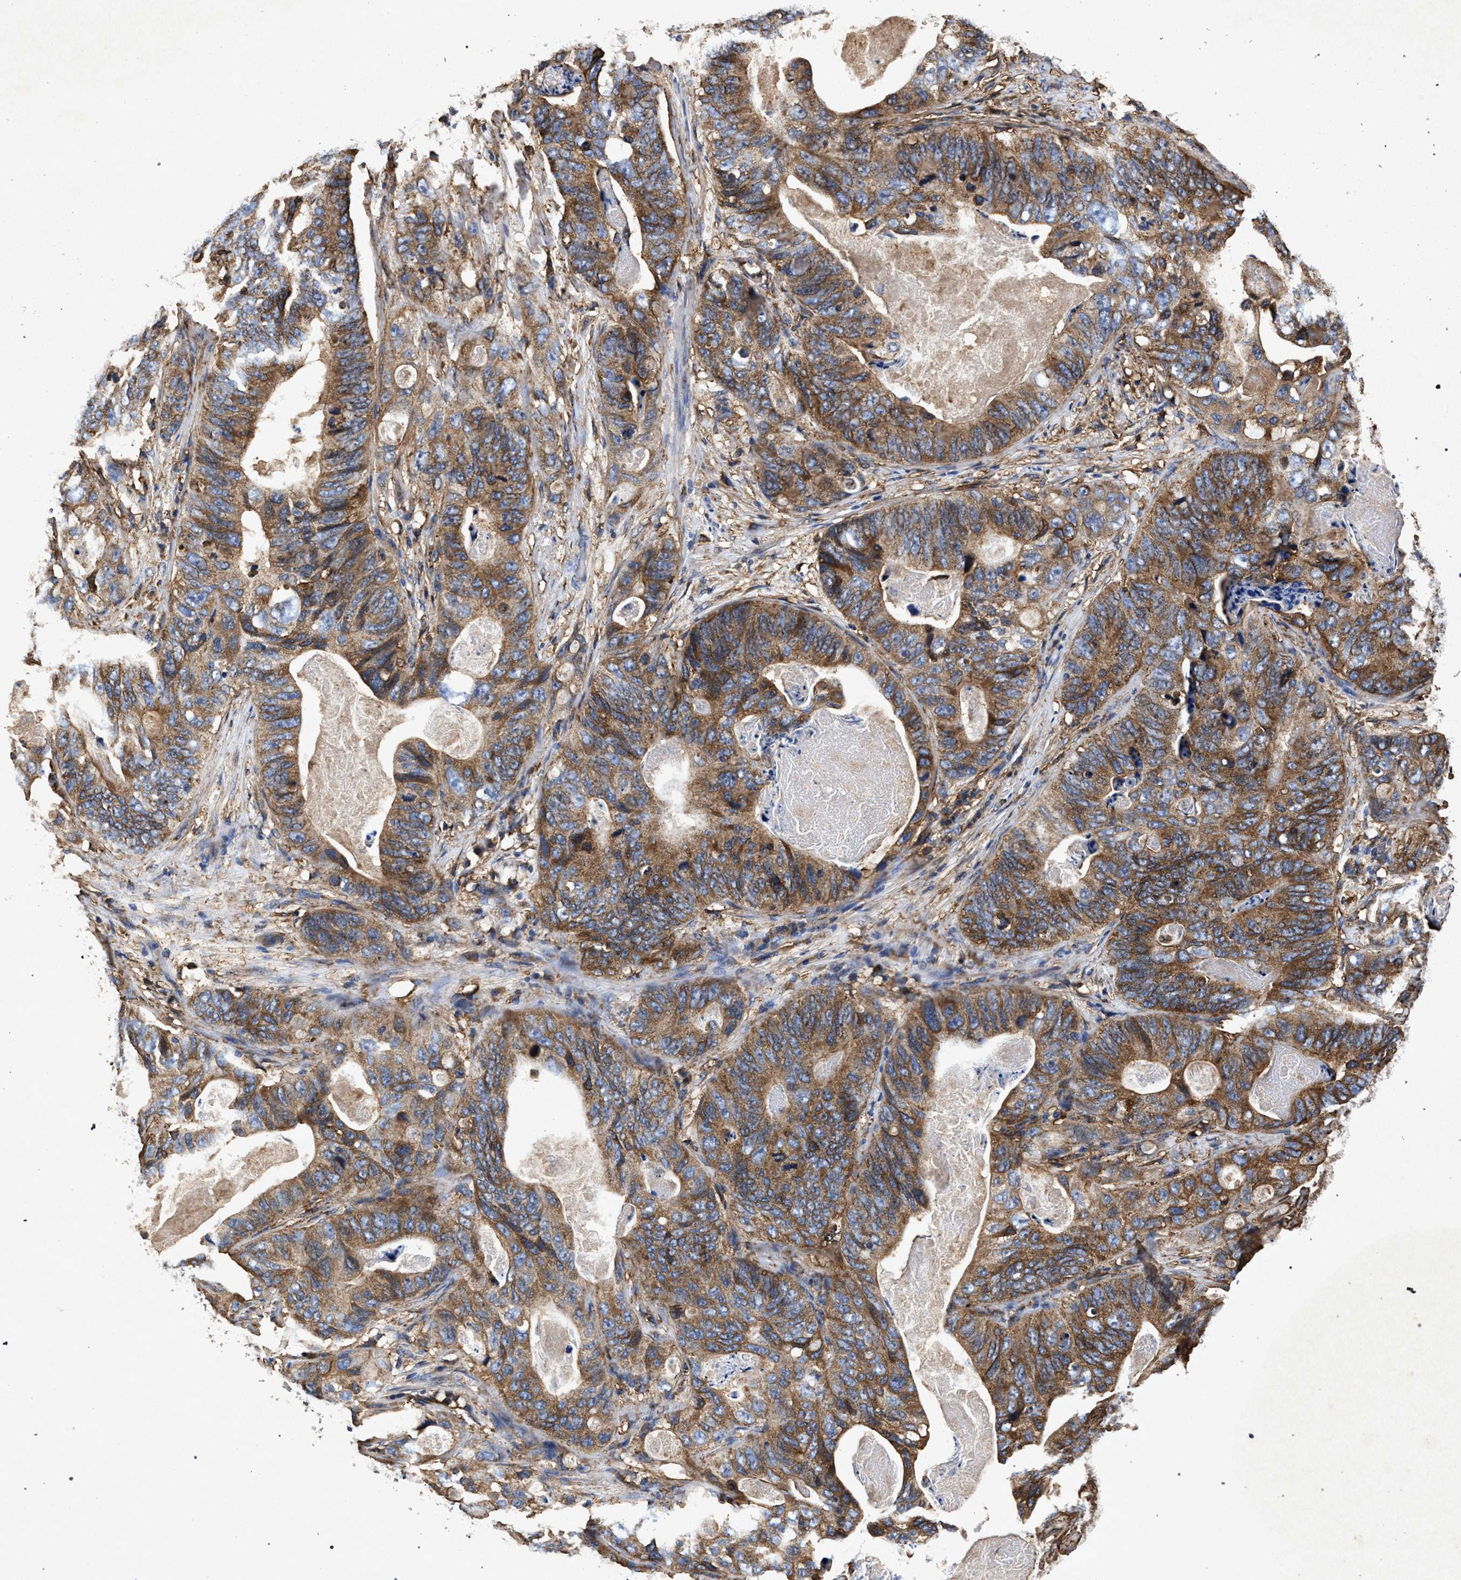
{"staining": {"intensity": "moderate", "quantity": ">75%", "location": "cytoplasmic/membranous"}, "tissue": "stomach cancer", "cell_type": "Tumor cells", "image_type": "cancer", "snomed": [{"axis": "morphology", "description": "Adenocarcinoma, NOS"}, {"axis": "topography", "description": "Stomach"}], "caption": "A high-resolution photomicrograph shows IHC staining of stomach cancer (adenocarcinoma), which reveals moderate cytoplasmic/membranous staining in approximately >75% of tumor cells.", "gene": "MARCKS", "patient": {"sex": "female", "age": 89}}